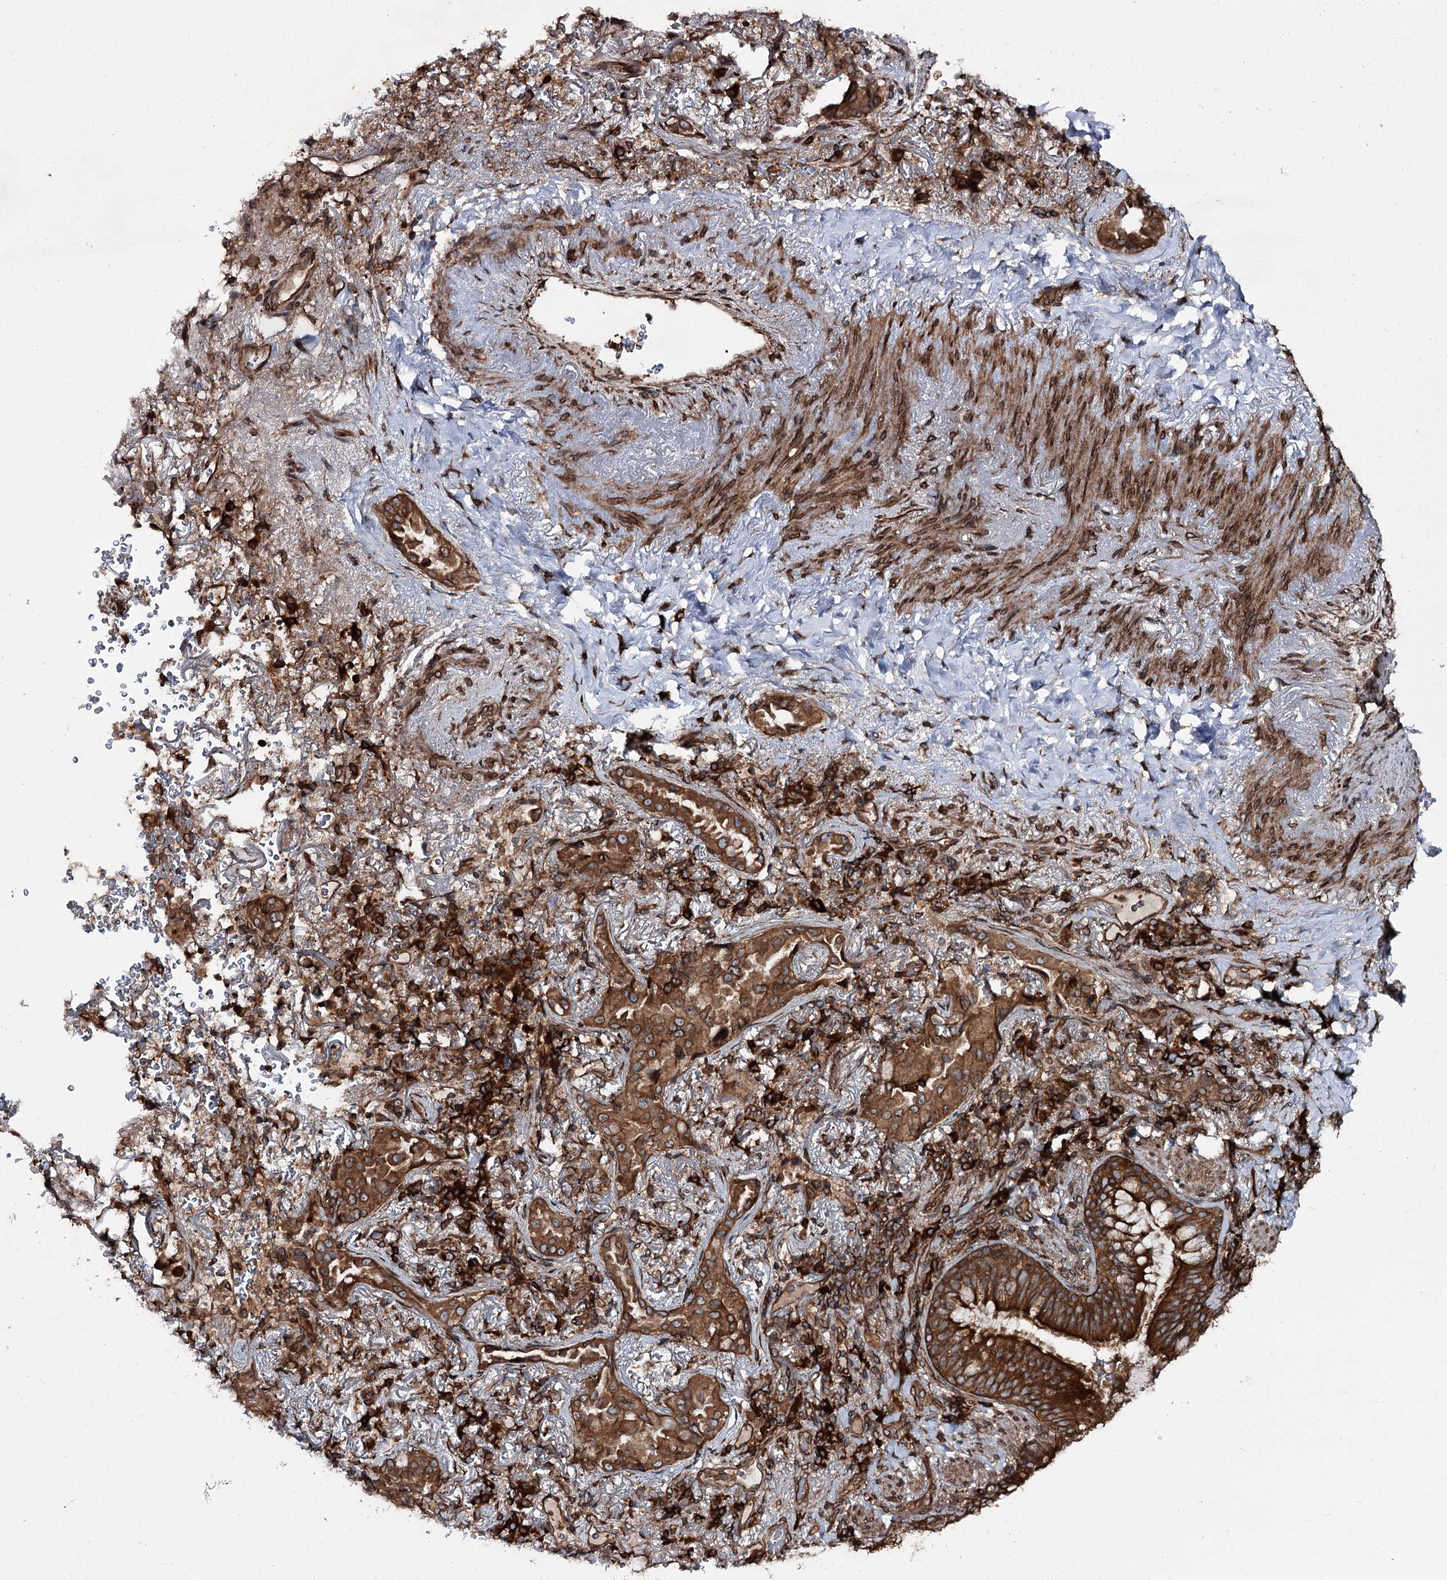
{"staining": {"intensity": "strong", "quantity": ">75%", "location": "cytoplasmic/membranous"}, "tissue": "lung cancer", "cell_type": "Tumor cells", "image_type": "cancer", "snomed": [{"axis": "morphology", "description": "Adenocarcinoma, NOS"}, {"axis": "topography", "description": "Lung"}], "caption": "Immunohistochemical staining of human lung cancer (adenocarcinoma) demonstrates high levels of strong cytoplasmic/membranous protein expression in about >75% of tumor cells. The protein is stained brown, and the nuclei are stained in blue (DAB (3,3'-diaminobenzidine) IHC with brightfield microscopy, high magnification).", "gene": "FGFR1OP2", "patient": {"sex": "female", "age": 69}}